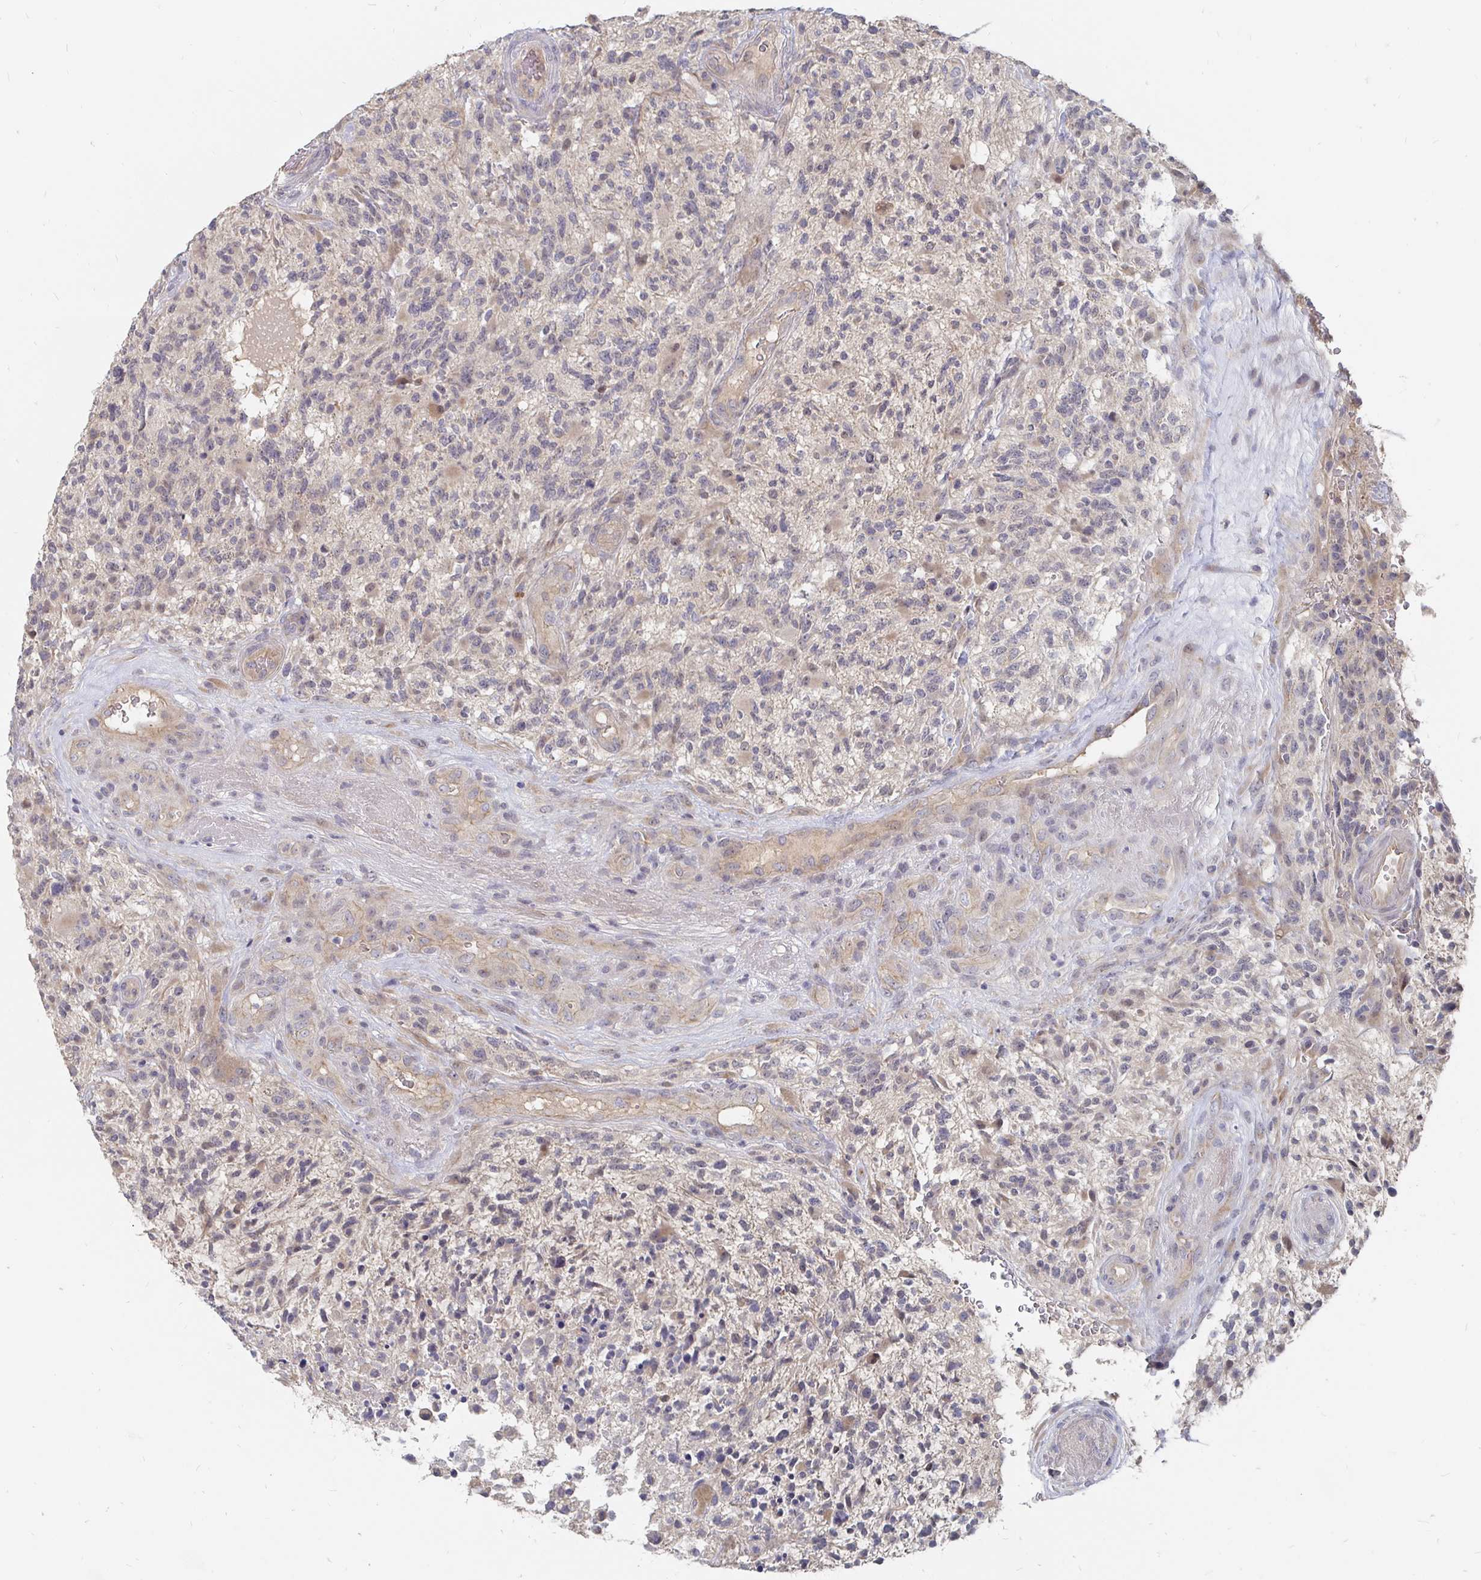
{"staining": {"intensity": "negative", "quantity": "none", "location": "none"}, "tissue": "glioma", "cell_type": "Tumor cells", "image_type": "cancer", "snomed": [{"axis": "morphology", "description": "Glioma, malignant, High grade"}, {"axis": "topography", "description": "Brain"}], "caption": "IHC photomicrograph of human glioma stained for a protein (brown), which demonstrates no positivity in tumor cells.", "gene": "MEIS1", "patient": {"sex": "female", "age": 71}}